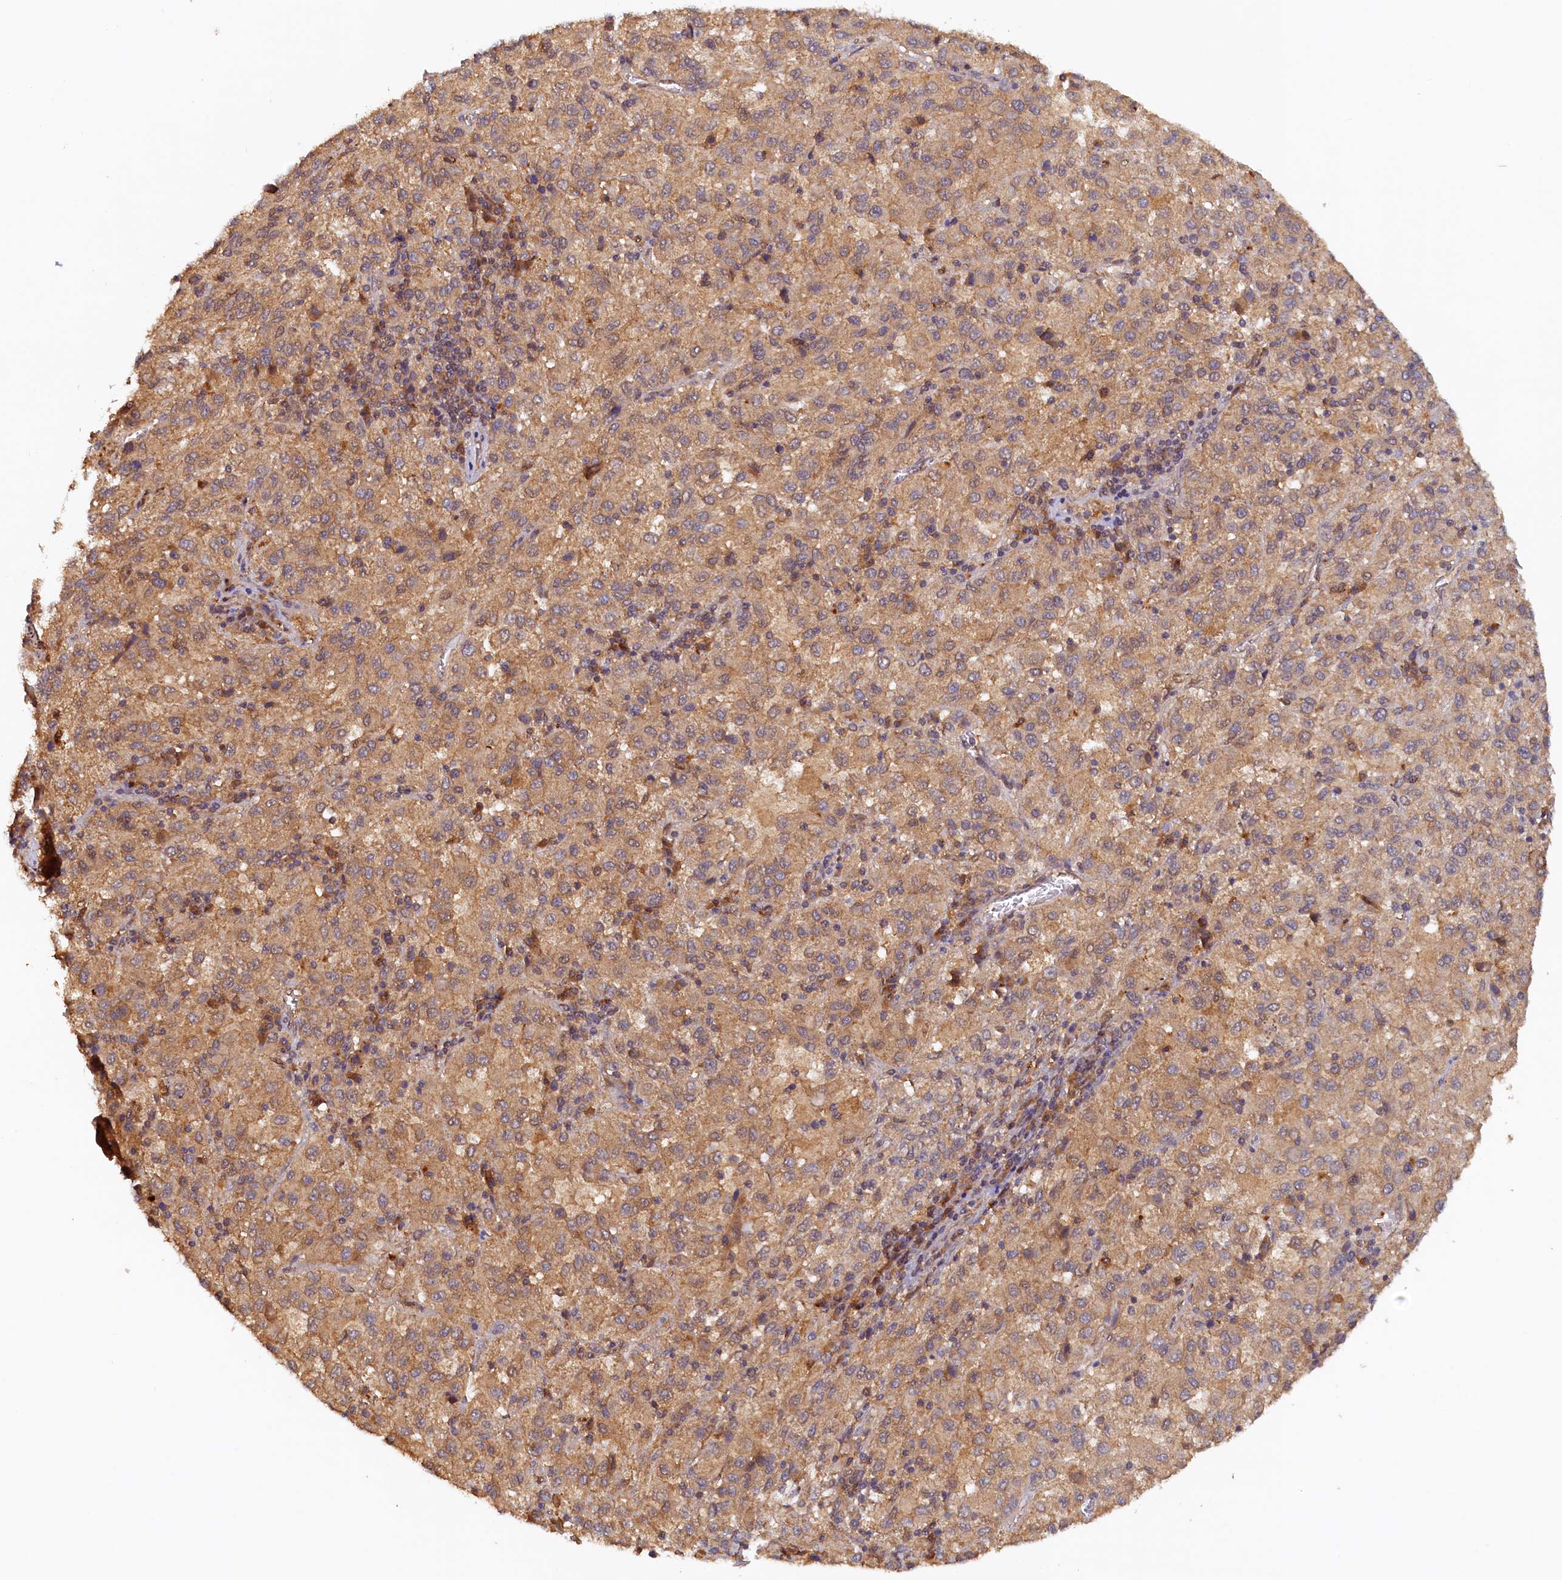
{"staining": {"intensity": "moderate", "quantity": ">75%", "location": "cytoplasmic/membranous"}, "tissue": "melanoma", "cell_type": "Tumor cells", "image_type": "cancer", "snomed": [{"axis": "morphology", "description": "Malignant melanoma, Metastatic site"}, {"axis": "topography", "description": "Lung"}], "caption": "Malignant melanoma (metastatic site) stained with immunohistochemistry (IHC) reveals moderate cytoplasmic/membranous staining in about >75% of tumor cells.", "gene": "UBL7", "patient": {"sex": "male", "age": 64}}